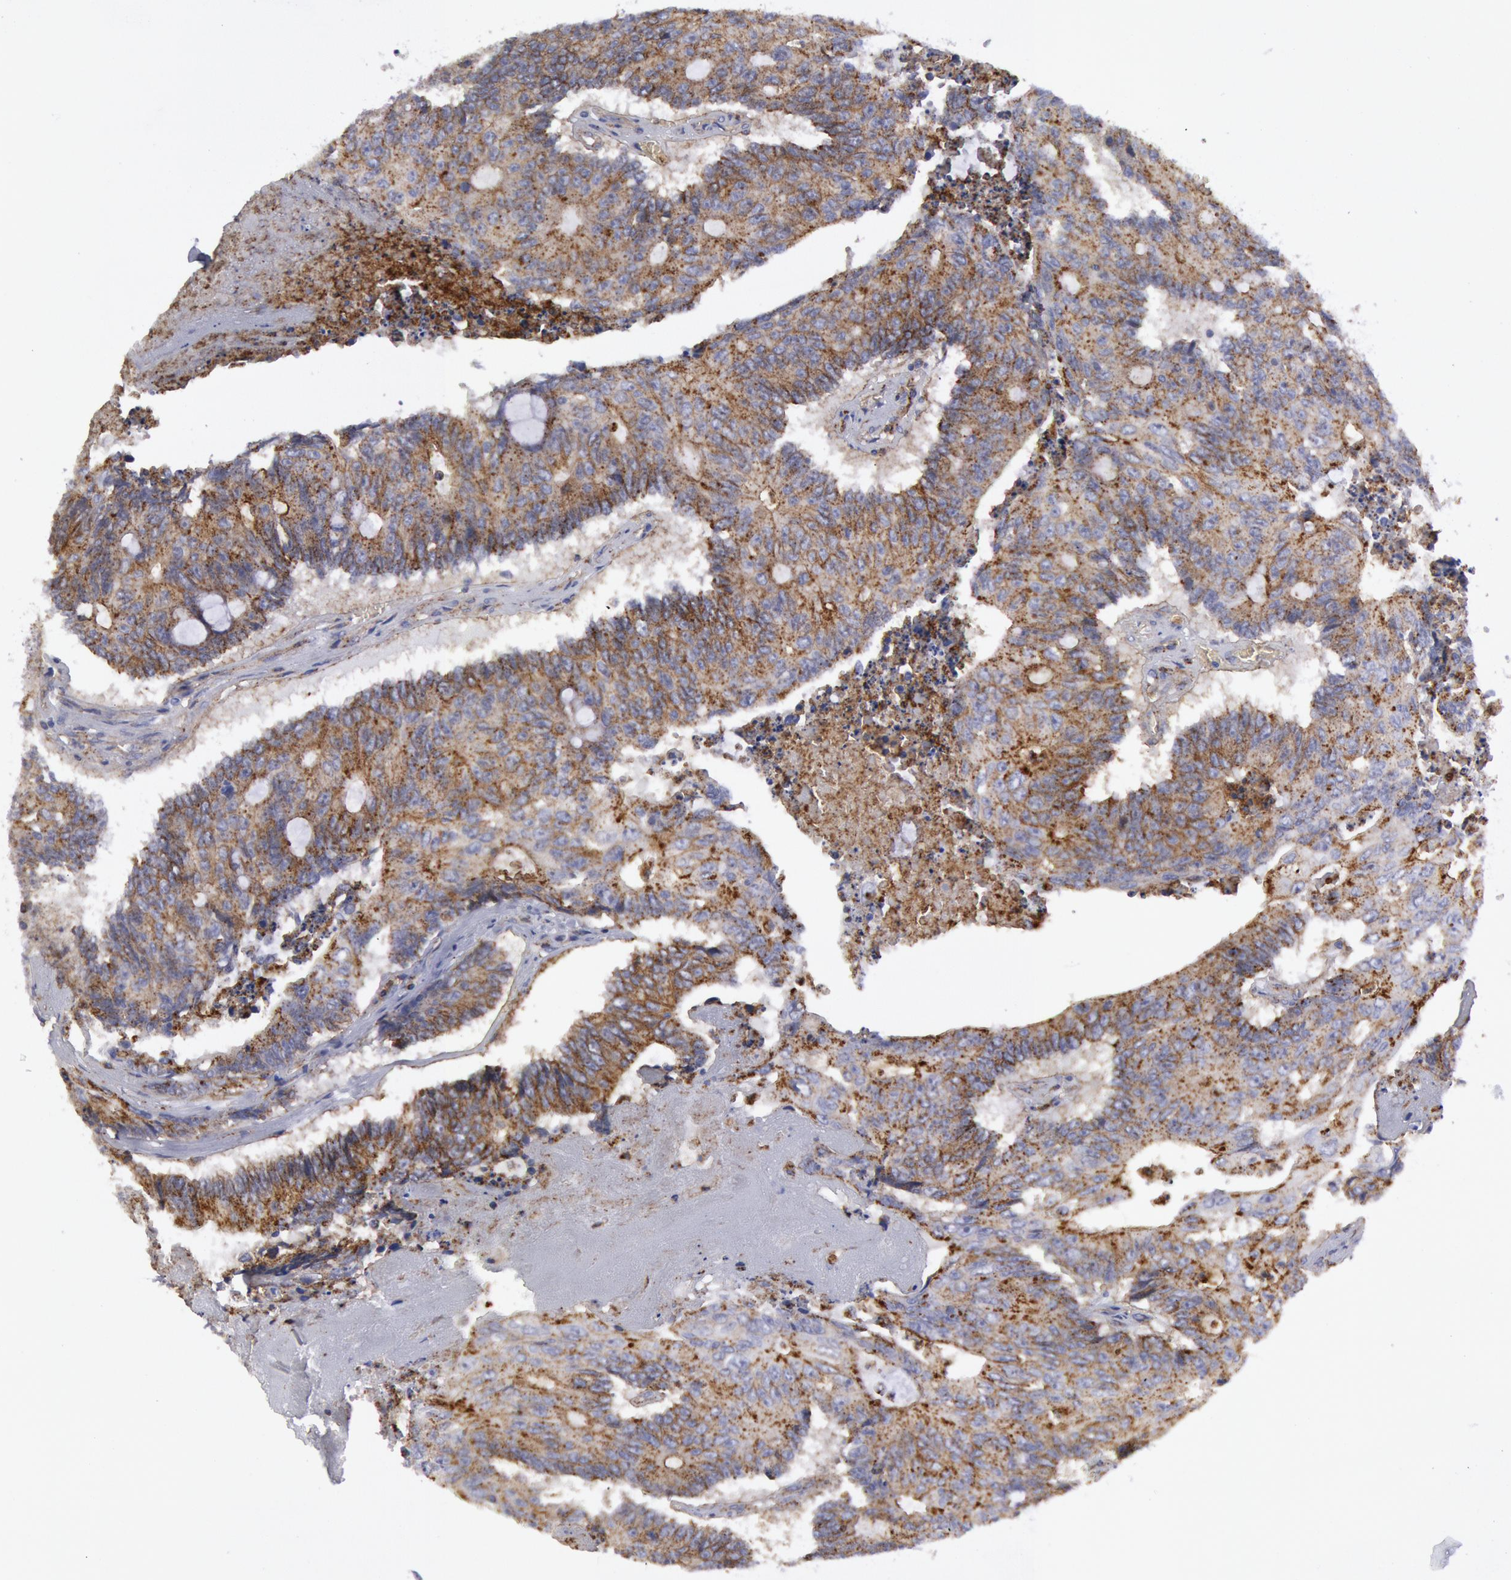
{"staining": {"intensity": "weak", "quantity": "25%-75%", "location": "cytoplasmic/membranous"}, "tissue": "colorectal cancer", "cell_type": "Tumor cells", "image_type": "cancer", "snomed": [{"axis": "morphology", "description": "Adenocarcinoma, NOS"}, {"axis": "topography", "description": "Colon"}], "caption": "Immunohistochemistry (IHC) micrograph of colorectal cancer stained for a protein (brown), which reveals low levels of weak cytoplasmic/membranous positivity in approximately 25%-75% of tumor cells.", "gene": "FLOT1", "patient": {"sex": "male", "age": 65}}